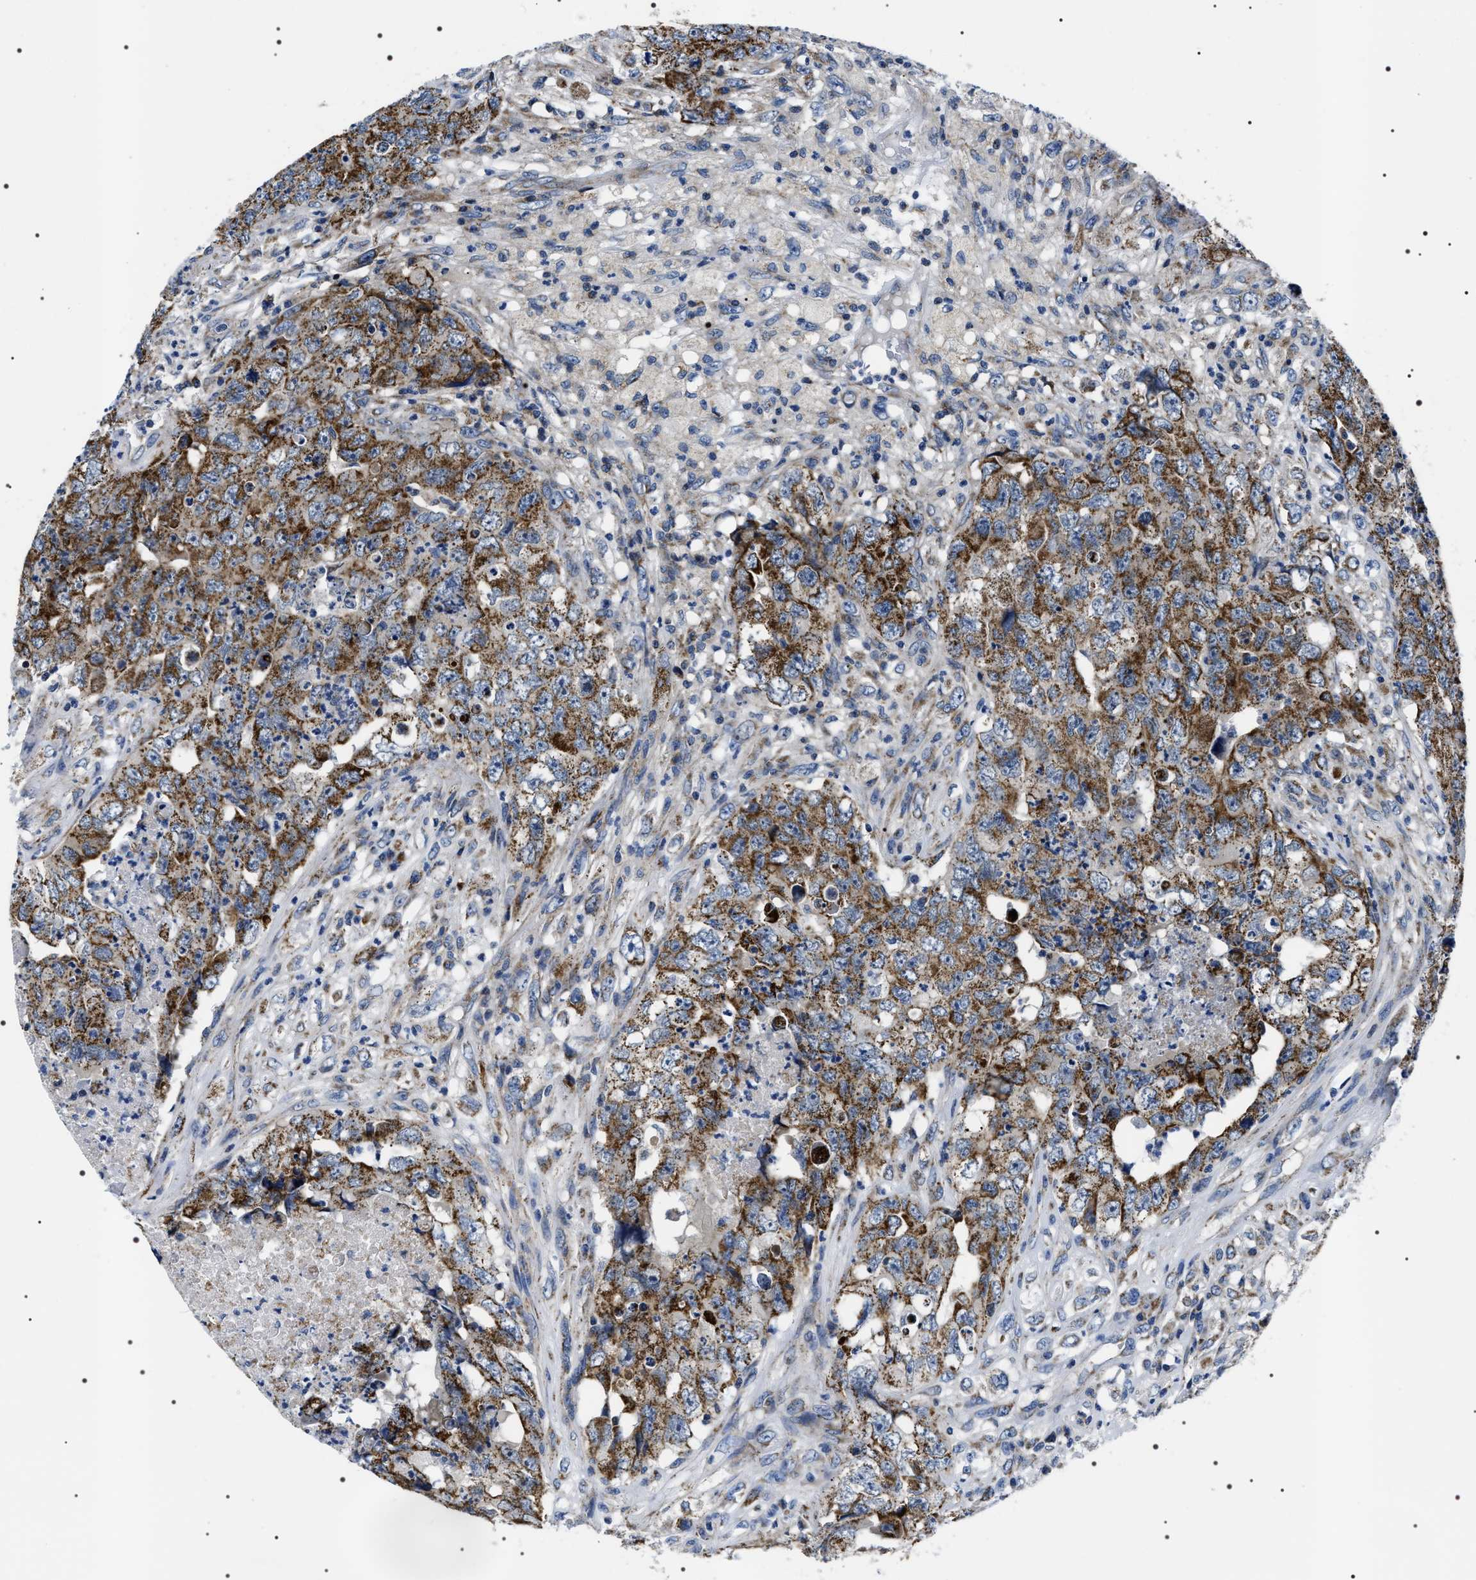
{"staining": {"intensity": "moderate", "quantity": ">75%", "location": "cytoplasmic/membranous"}, "tissue": "testis cancer", "cell_type": "Tumor cells", "image_type": "cancer", "snomed": [{"axis": "morphology", "description": "Carcinoma, Embryonal, NOS"}, {"axis": "topography", "description": "Testis"}], "caption": "Embryonal carcinoma (testis) stained with DAB (3,3'-diaminobenzidine) immunohistochemistry (IHC) exhibits medium levels of moderate cytoplasmic/membranous positivity in approximately >75% of tumor cells.", "gene": "NTMT1", "patient": {"sex": "male", "age": 32}}